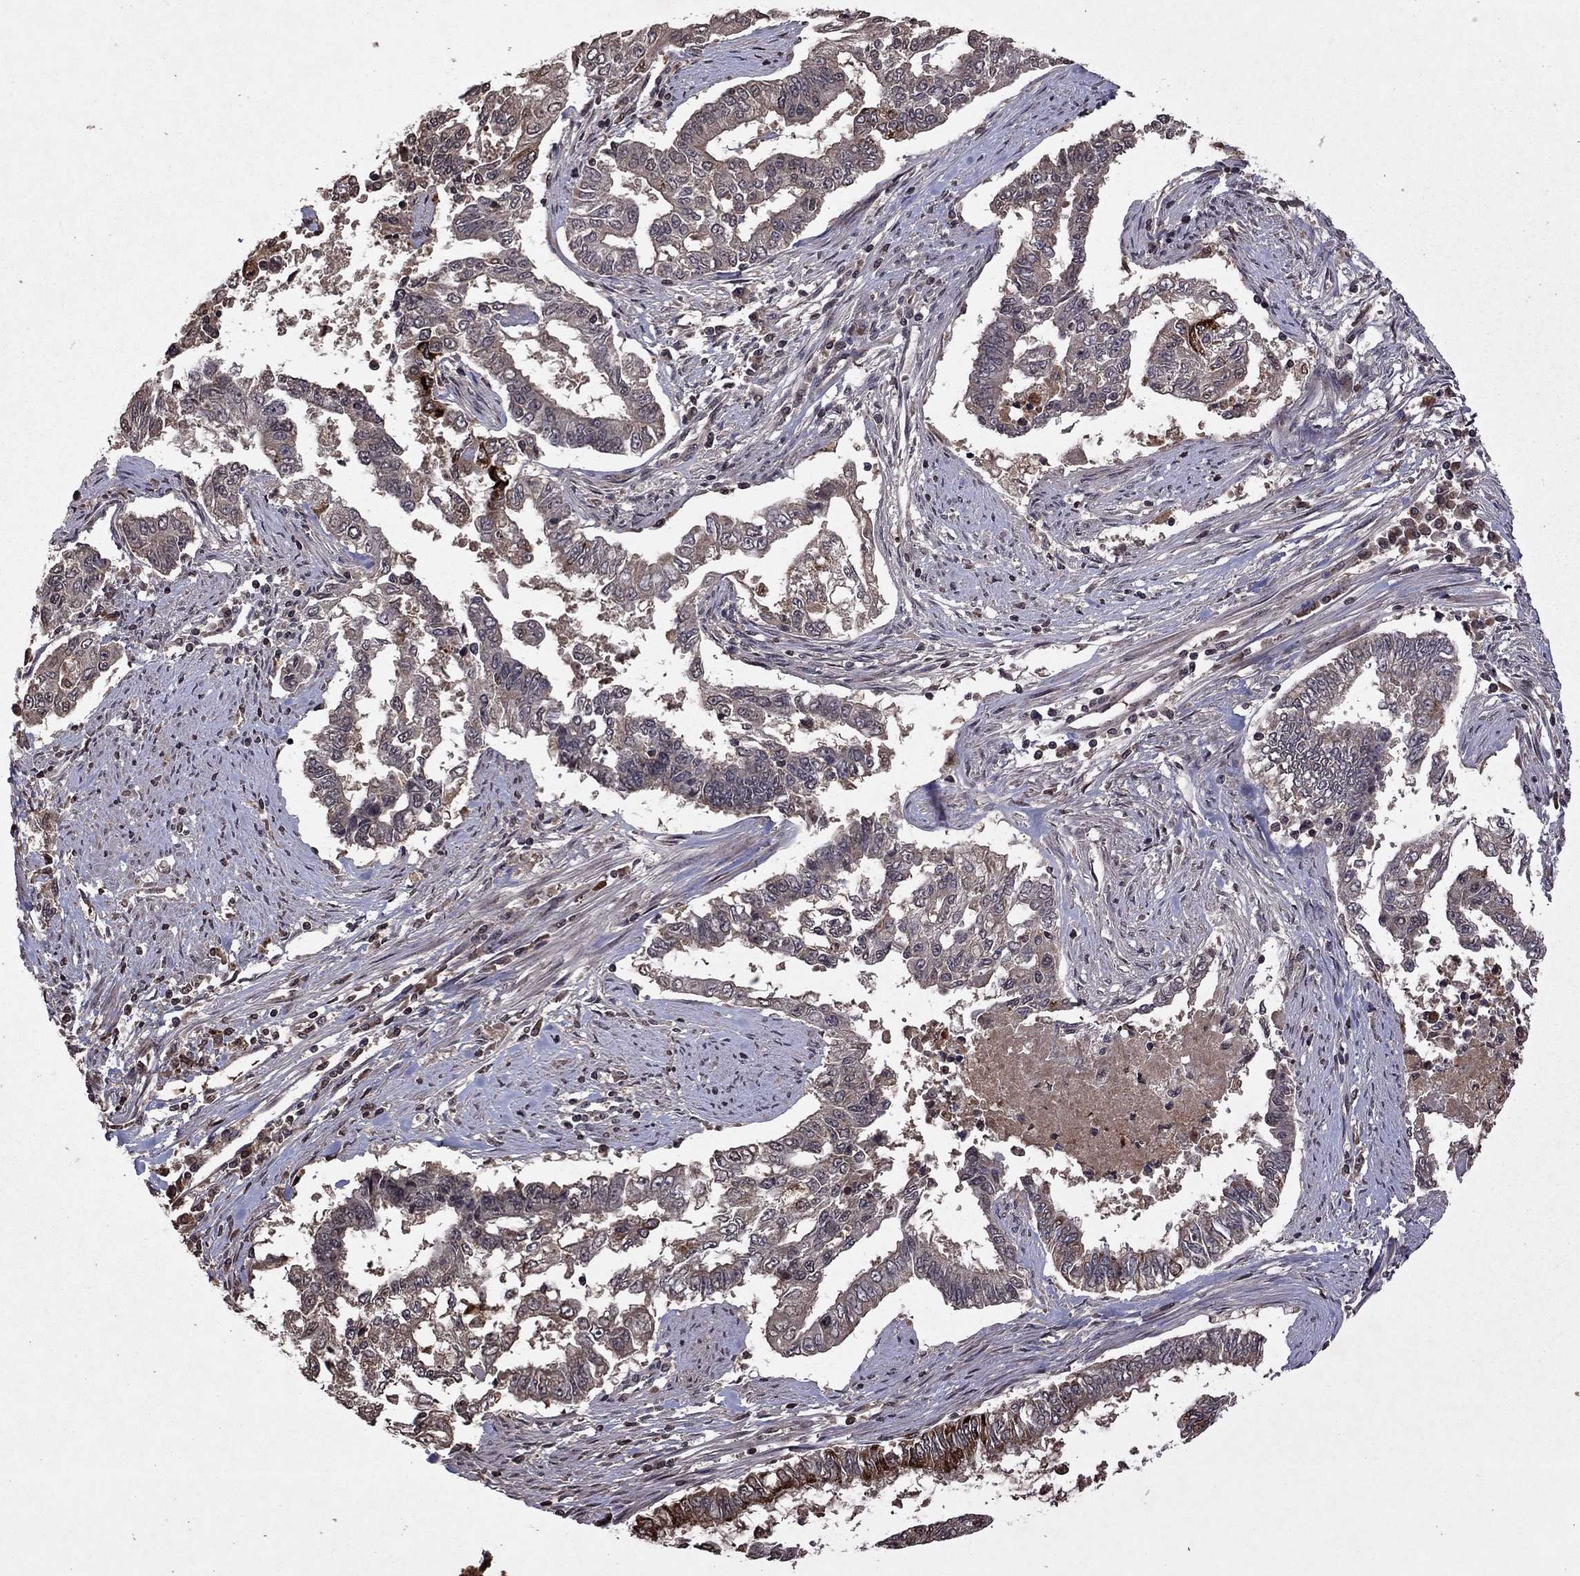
{"staining": {"intensity": "negative", "quantity": "none", "location": "none"}, "tissue": "endometrial cancer", "cell_type": "Tumor cells", "image_type": "cancer", "snomed": [{"axis": "morphology", "description": "Adenocarcinoma, NOS"}, {"axis": "topography", "description": "Uterus"}], "caption": "Photomicrograph shows no protein positivity in tumor cells of endometrial cancer (adenocarcinoma) tissue.", "gene": "NLGN1", "patient": {"sex": "female", "age": 59}}